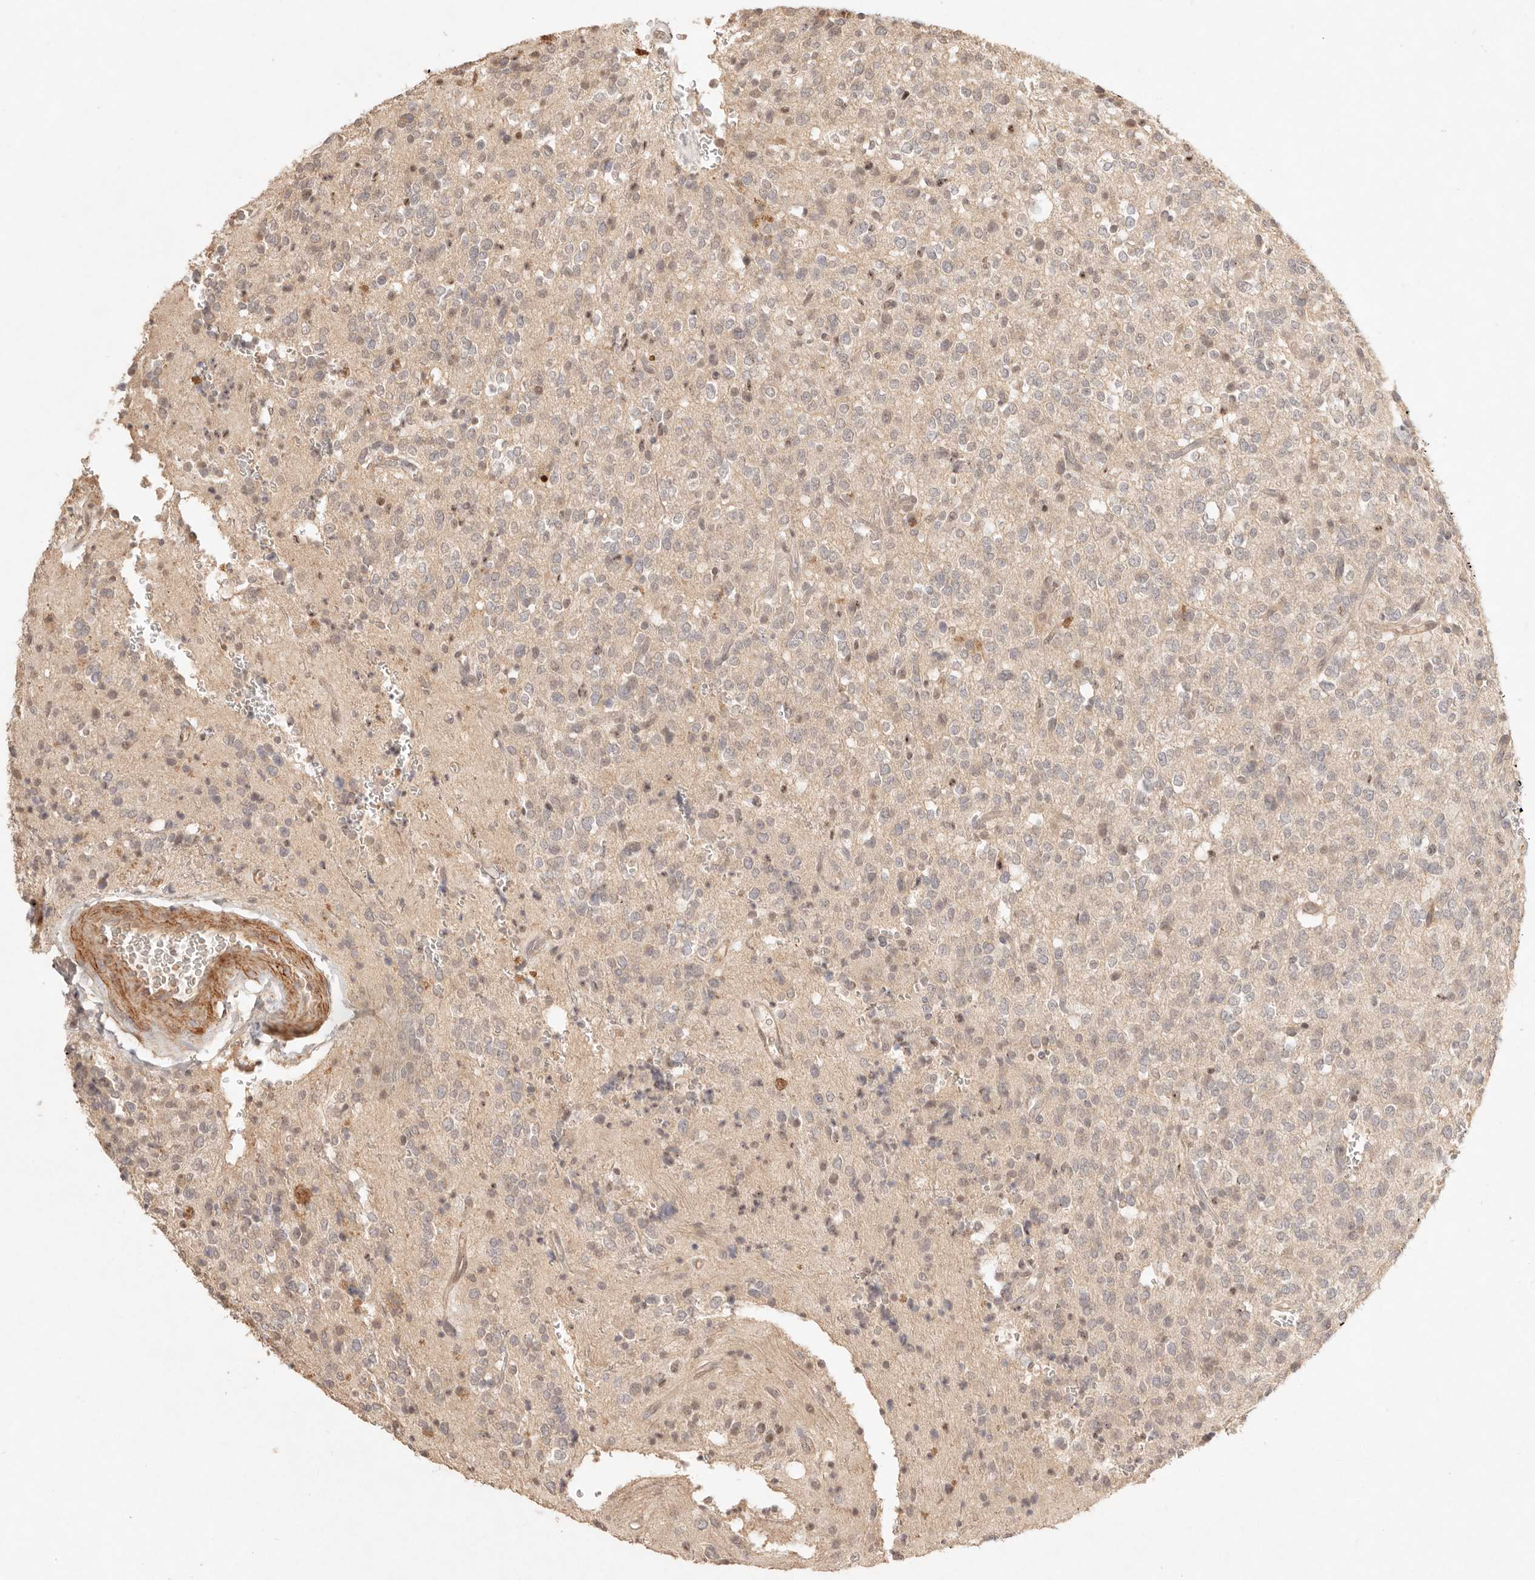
{"staining": {"intensity": "weak", "quantity": "25%-75%", "location": "nuclear"}, "tissue": "glioma", "cell_type": "Tumor cells", "image_type": "cancer", "snomed": [{"axis": "morphology", "description": "Glioma, malignant, High grade"}, {"axis": "topography", "description": "Brain"}], "caption": "Tumor cells display low levels of weak nuclear positivity in about 25%-75% of cells in glioma.", "gene": "MEP1A", "patient": {"sex": "male", "age": 34}}